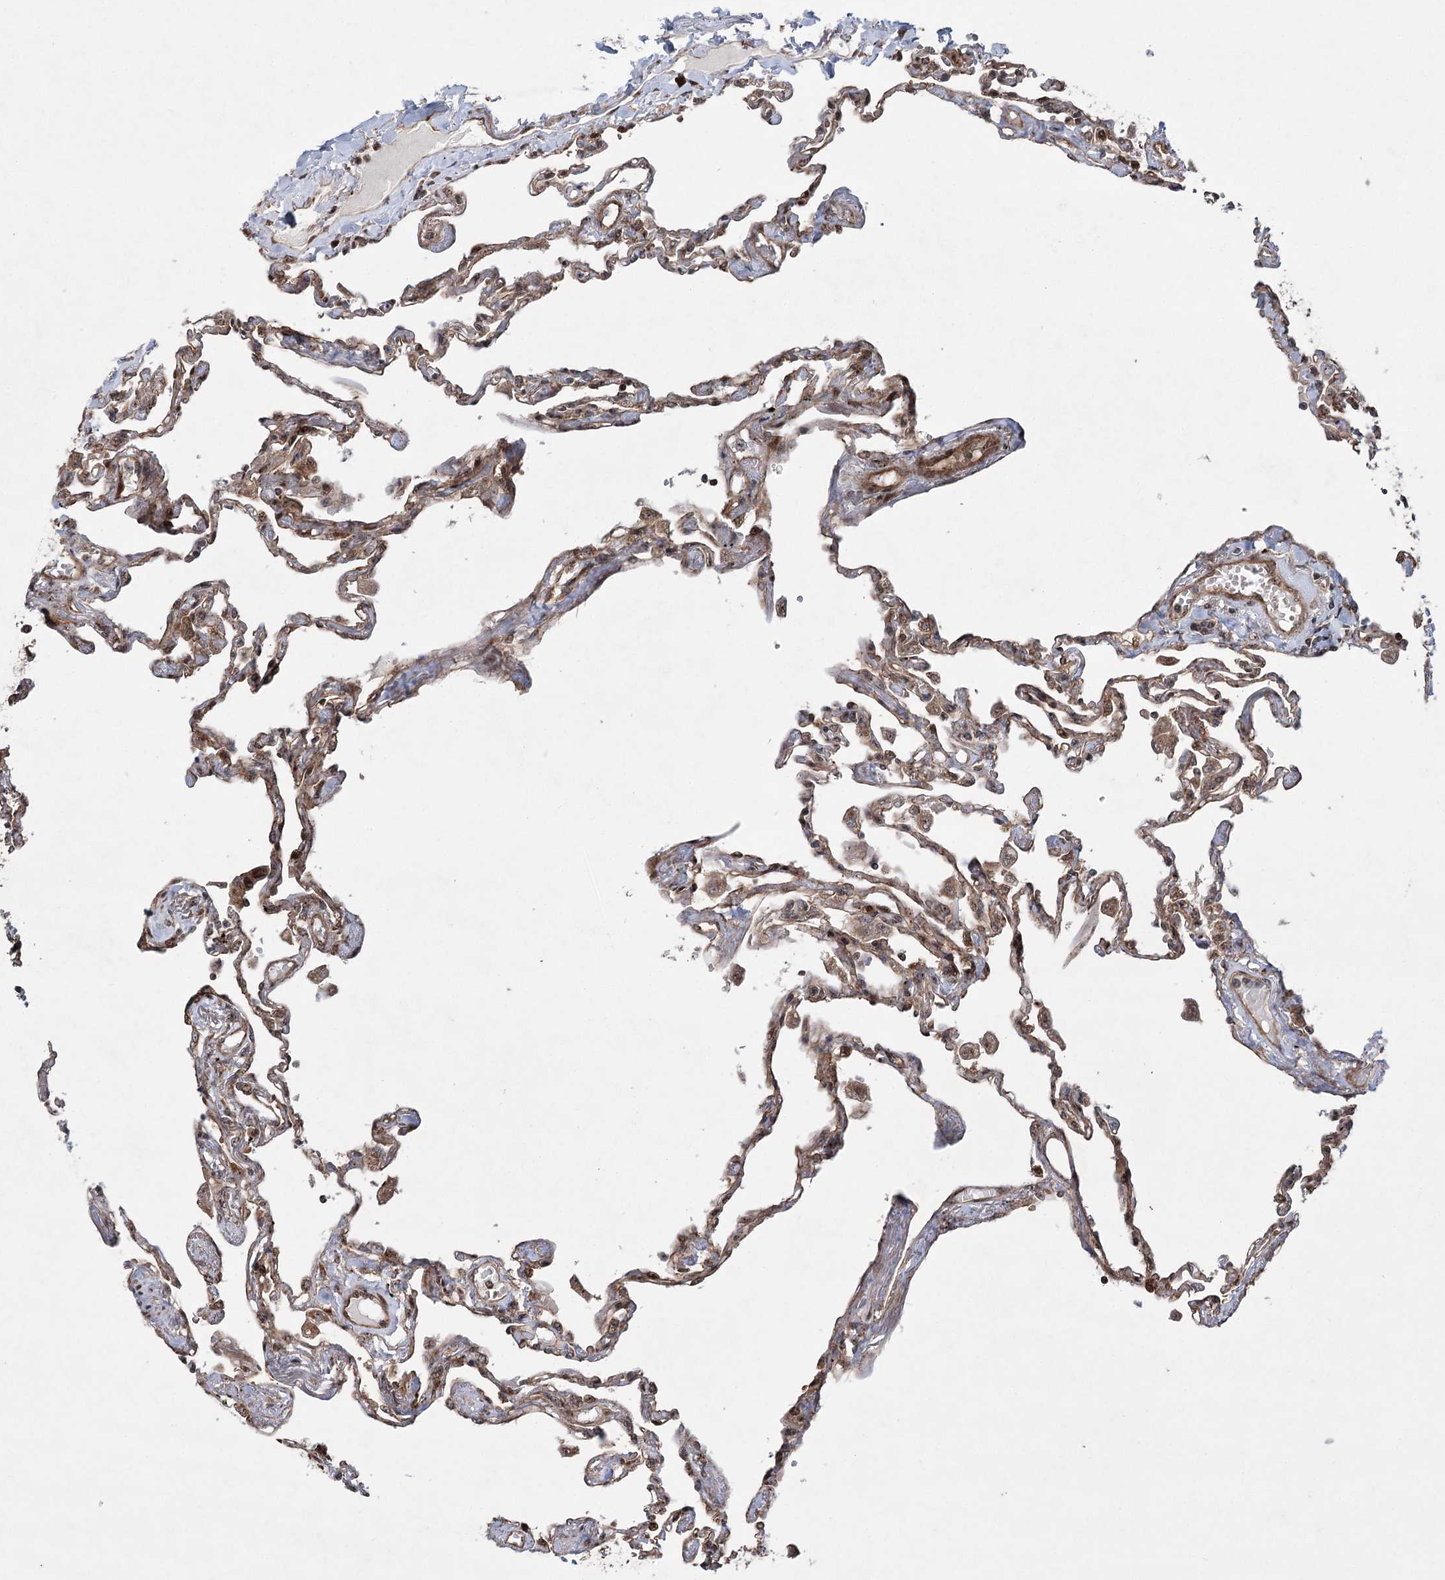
{"staining": {"intensity": "moderate", "quantity": ">75%", "location": "cytoplasmic/membranous,nuclear"}, "tissue": "lung", "cell_type": "Alveolar cells", "image_type": "normal", "snomed": [{"axis": "morphology", "description": "Normal tissue, NOS"}, {"axis": "topography", "description": "Lung"}], "caption": "Immunohistochemistry (IHC) histopathology image of normal human lung stained for a protein (brown), which displays medium levels of moderate cytoplasmic/membranous,nuclear positivity in approximately >75% of alveolar cells.", "gene": "SERINC5", "patient": {"sex": "female", "age": 67}}